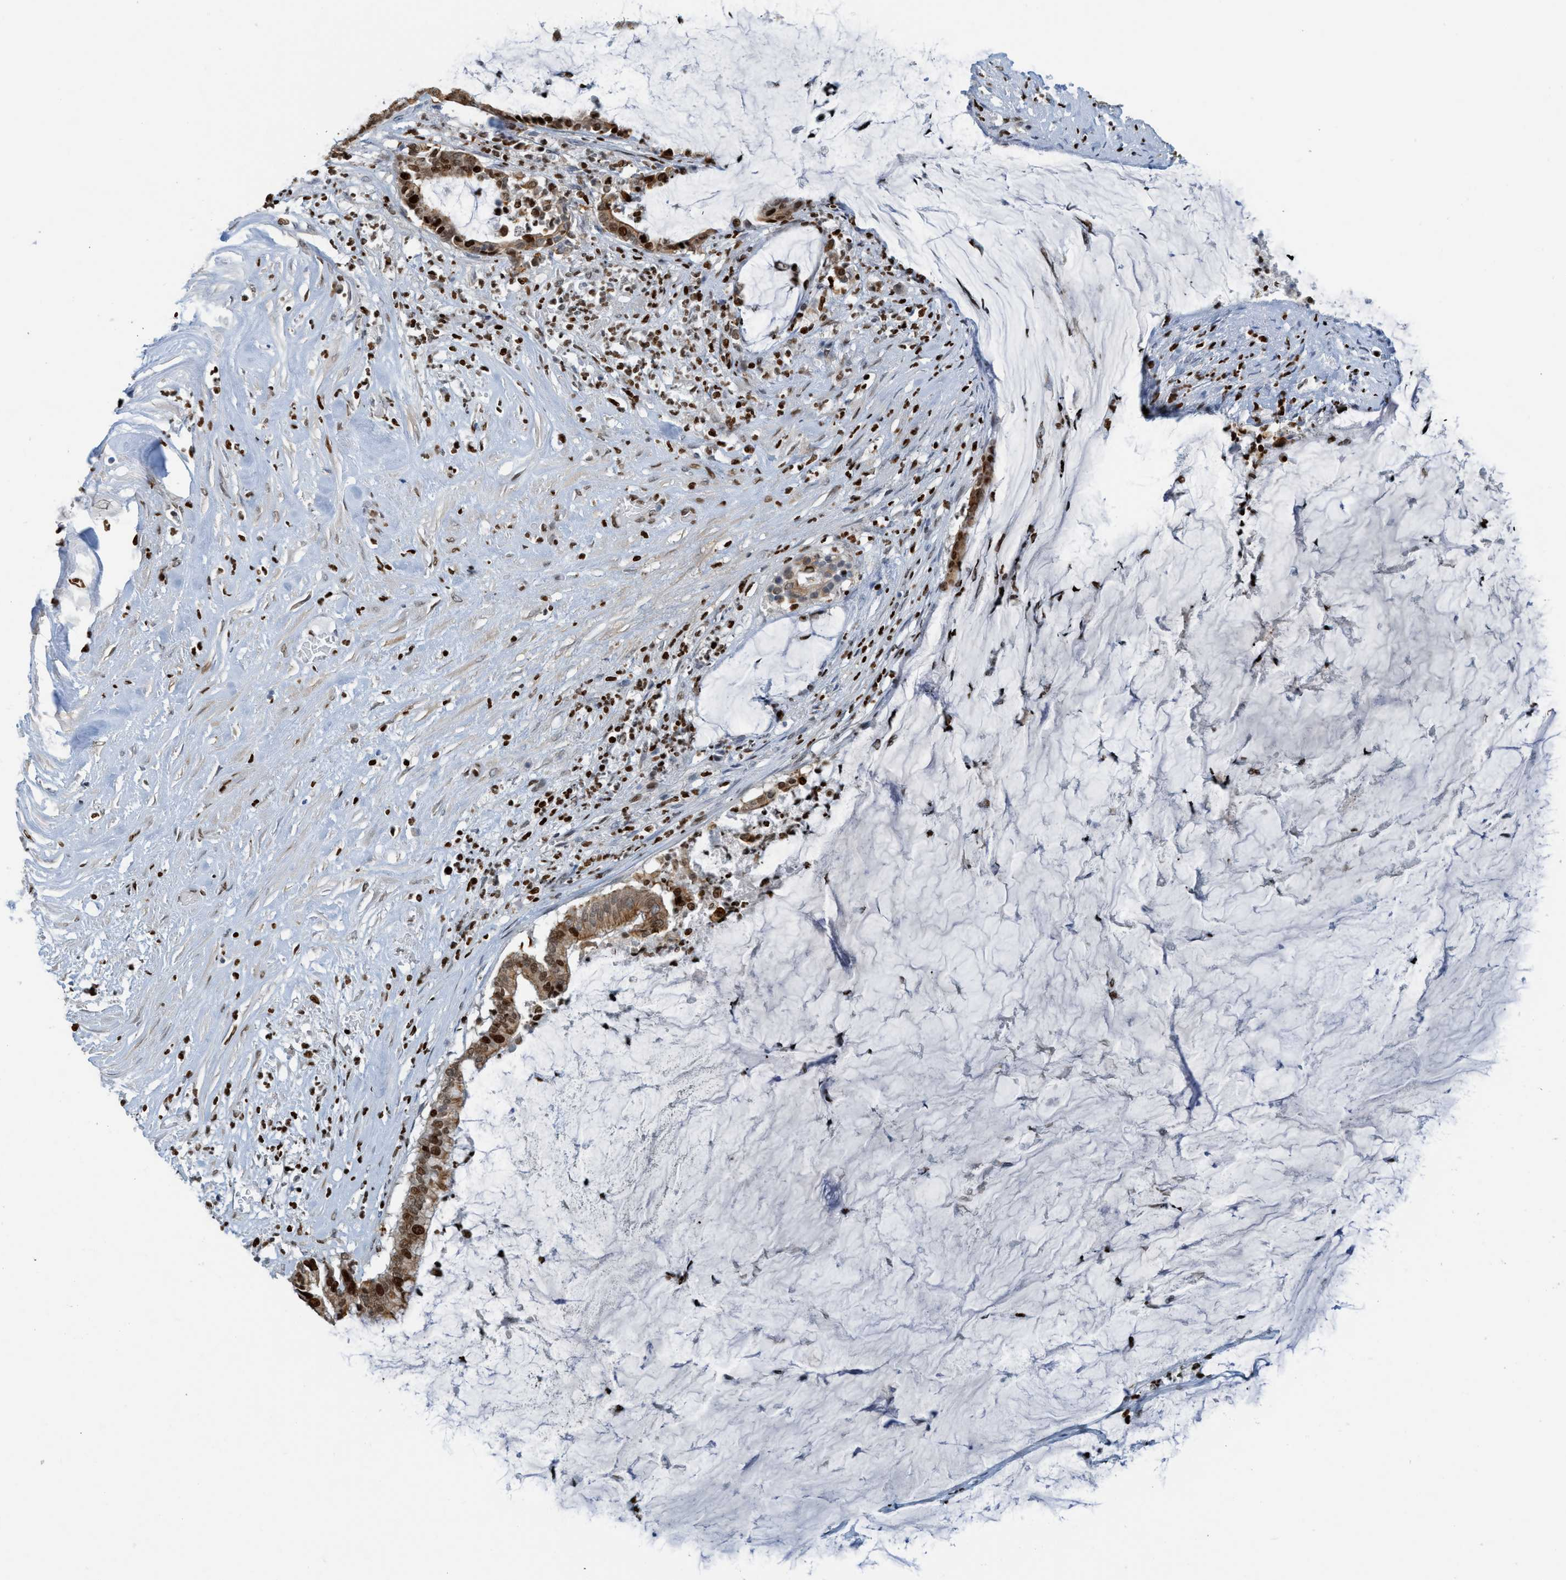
{"staining": {"intensity": "moderate", "quantity": ">75%", "location": "cytoplasmic/membranous,nuclear"}, "tissue": "pancreatic cancer", "cell_type": "Tumor cells", "image_type": "cancer", "snomed": [{"axis": "morphology", "description": "Adenocarcinoma, NOS"}, {"axis": "topography", "description": "Pancreas"}], "caption": "Protein staining exhibits moderate cytoplasmic/membranous and nuclear positivity in about >75% of tumor cells in pancreatic cancer.", "gene": "SH3D19", "patient": {"sex": "male", "age": 41}}